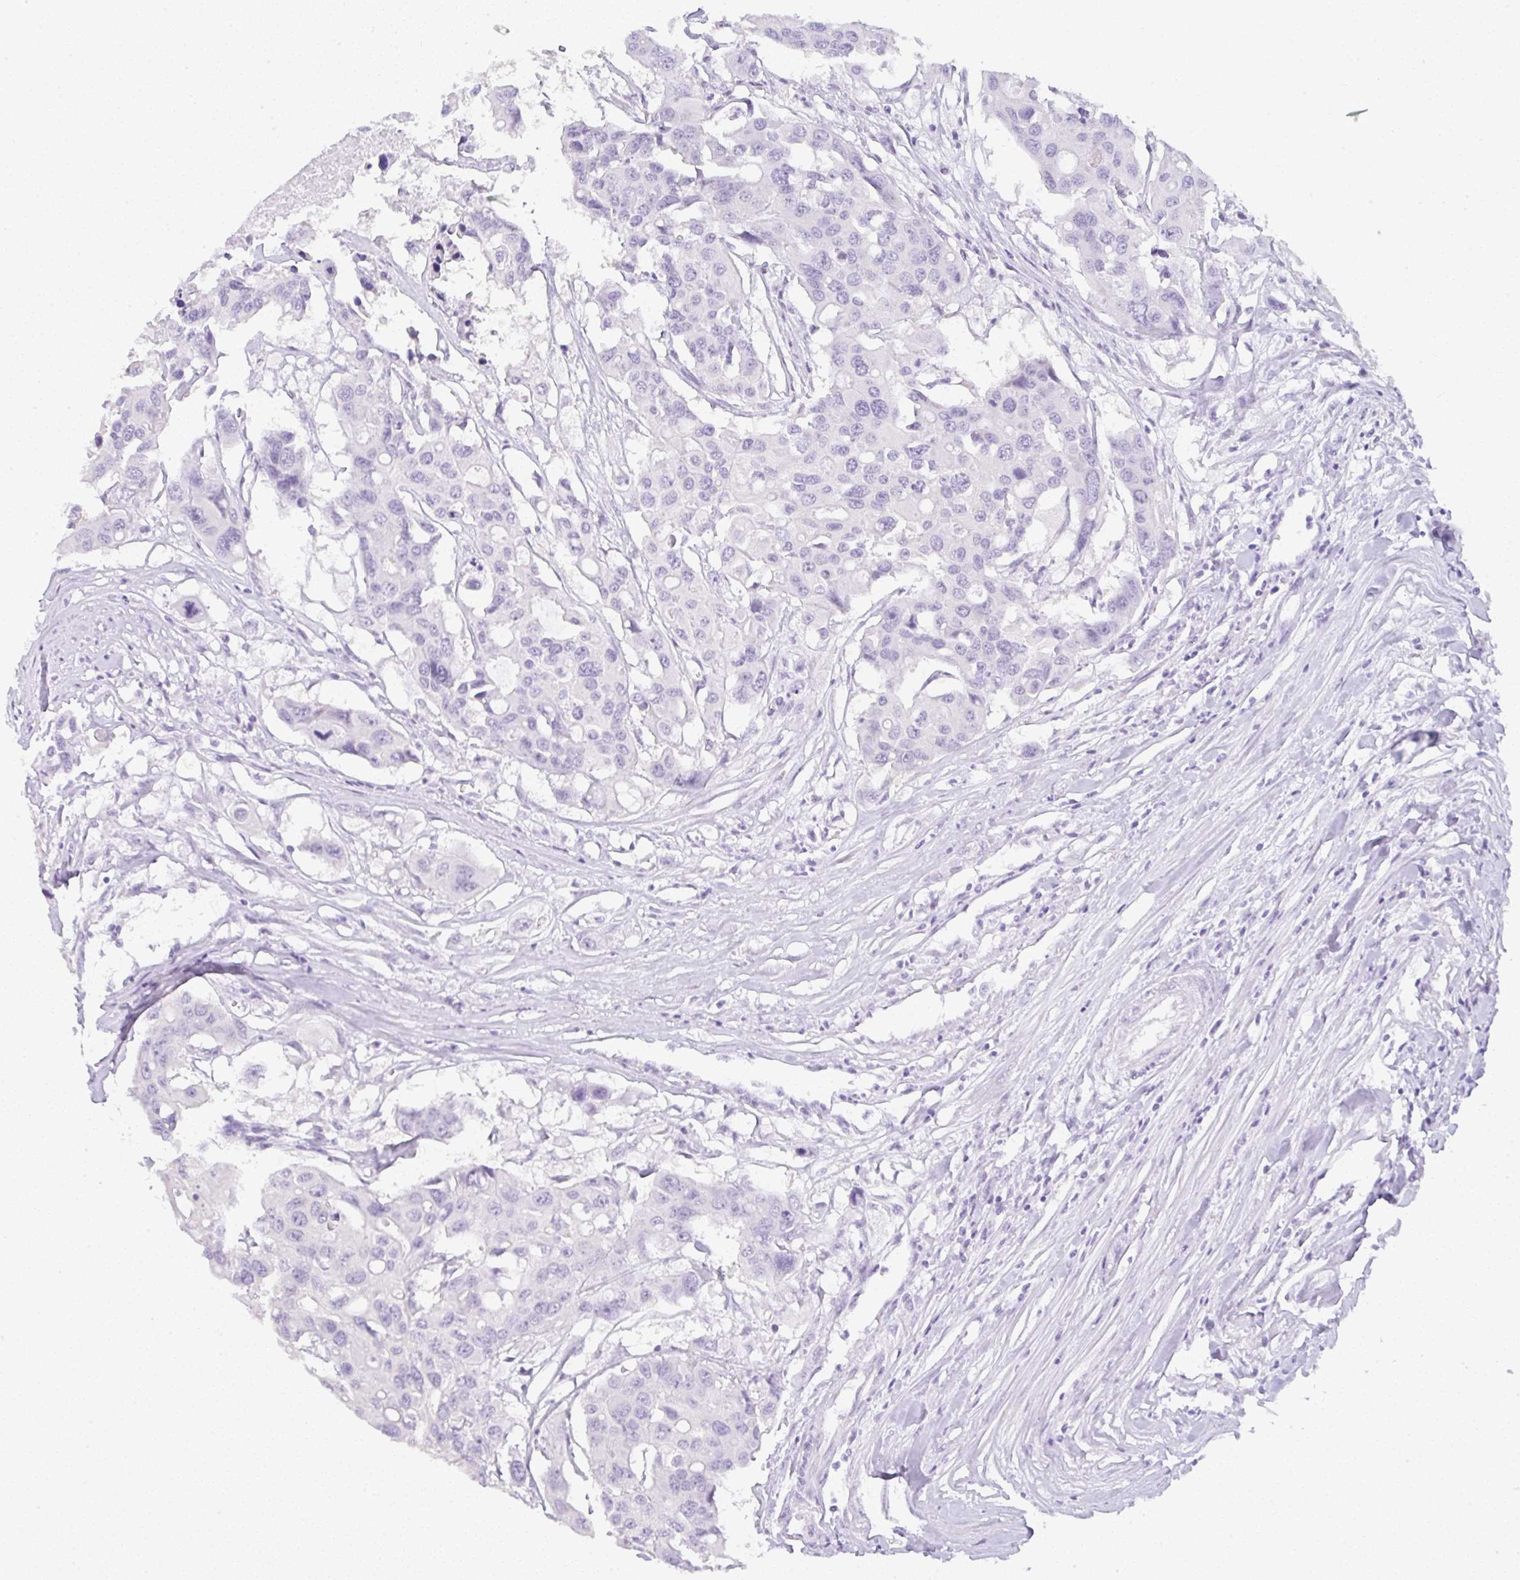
{"staining": {"intensity": "negative", "quantity": "none", "location": "none"}, "tissue": "colorectal cancer", "cell_type": "Tumor cells", "image_type": "cancer", "snomed": [{"axis": "morphology", "description": "Adenocarcinoma, NOS"}, {"axis": "topography", "description": "Colon"}], "caption": "Image shows no protein expression in tumor cells of colorectal cancer (adenocarcinoma) tissue.", "gene": "LPAR4", "patient": {"sex": "male", "age": 77}}